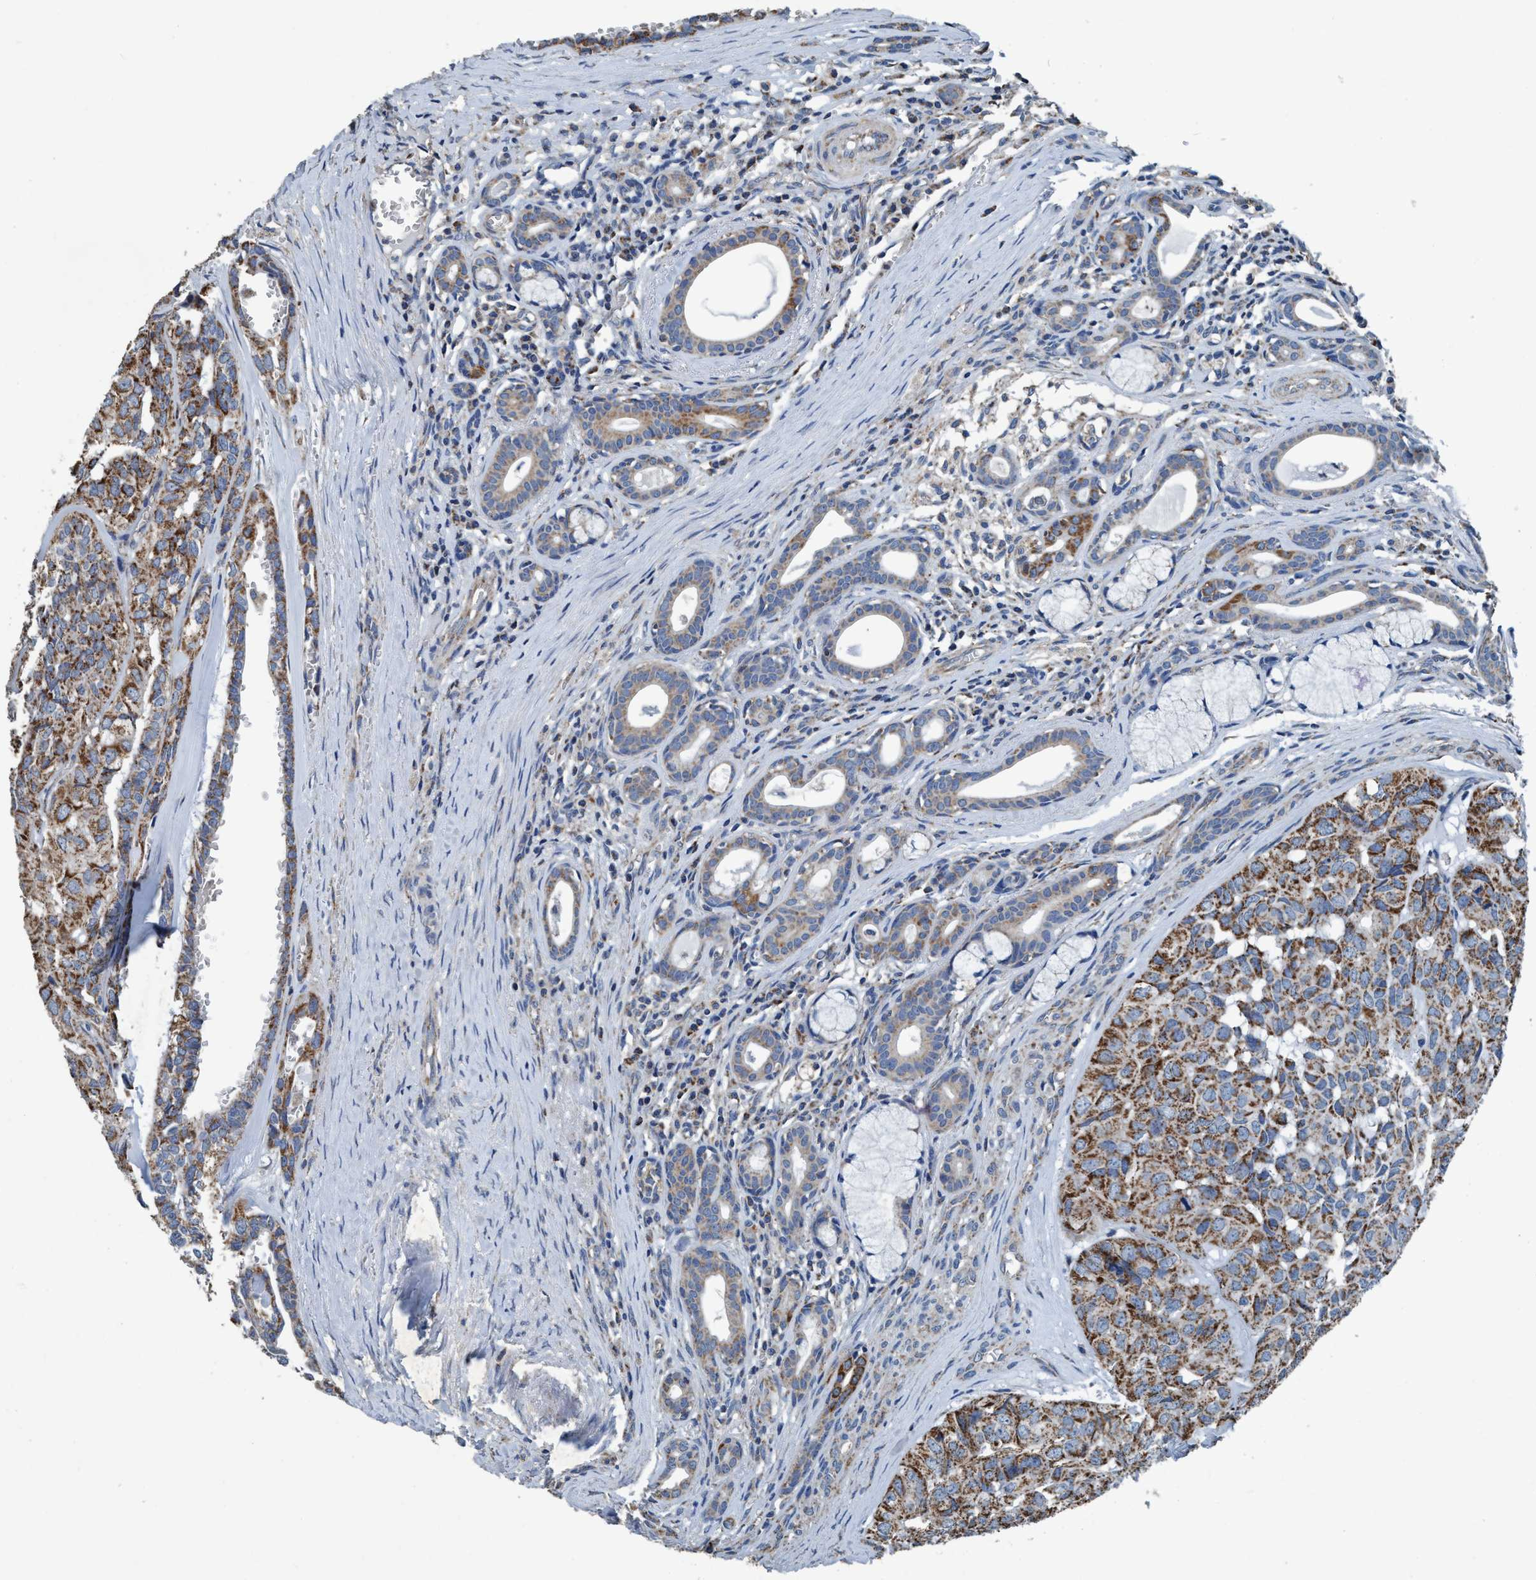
{"staining": {"intensity": "moderate", "quantity": ">75%", "location": "cytoplasmic/membranous"}, "tissue": "head and neck cancer", "cell_type": "Tumor cells", "image_type": "cancer", "snomed": [{"axis": "morphology", "description": "Adenocarcinoma, NOS"}, {"axis": "topography", "description": "Salivary gland, NOS"}, {"axis": "topography", "description": "Head-Neck"}], "caption": "DAB immunohistochemical staining of head and neck adenocarcinoma demonstrates moderate cytoplasmic/membranous protein expression in approximately >75% of tumor cells.", "gene": "ANKFN1", "patient": {"sex": "female", "age": 76}}